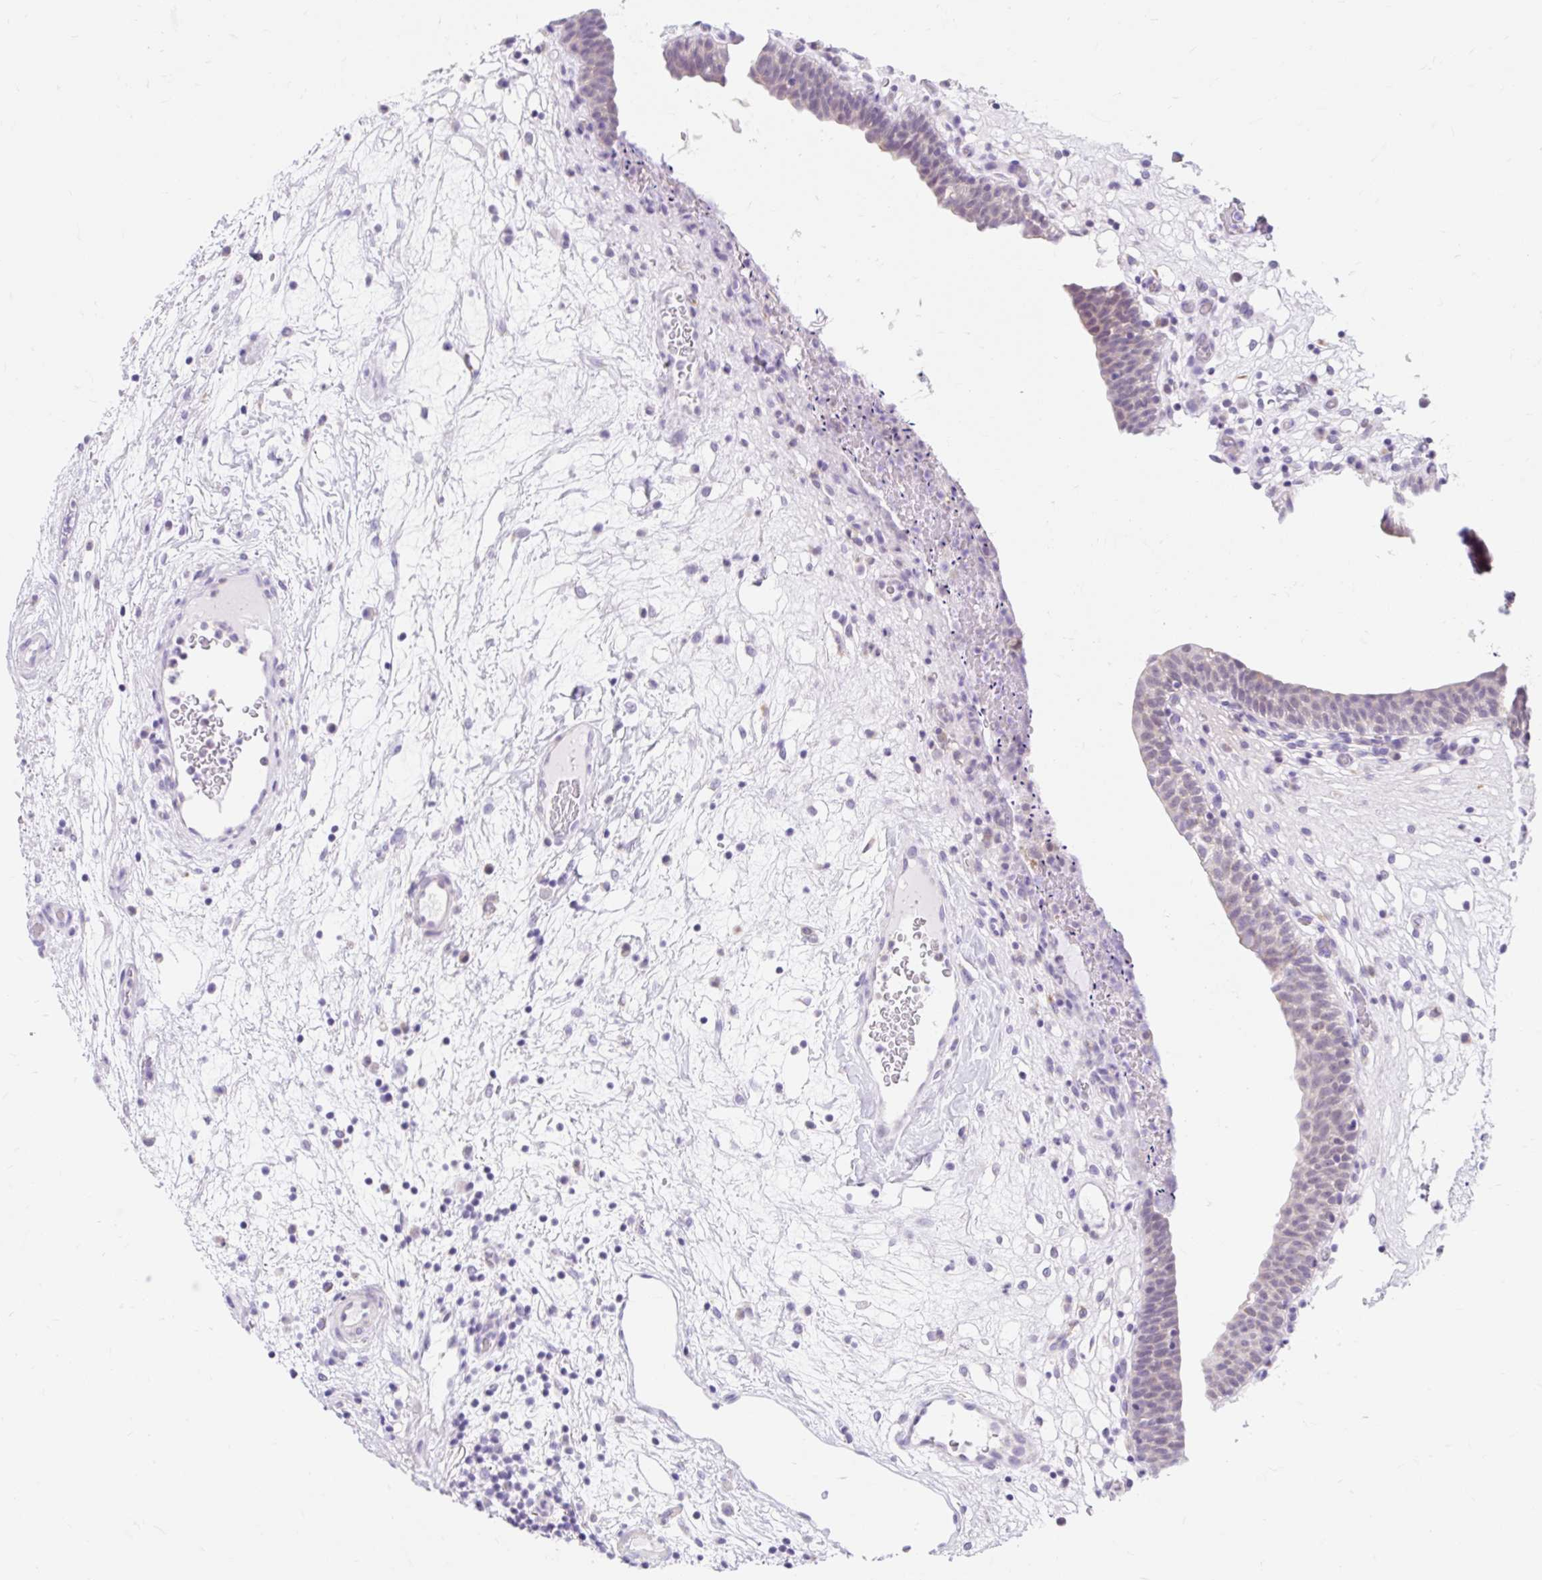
{"staining": {"intensity": "negative", "quantity": "none", "location": "none"}, "tissue": "urinary bladder", "cell_type": "Urothelial cells", "image_type": "normal", "snomed": [{"axis": "morphology", "description": "Normal tissue, NOS"}, {"axis": "topography", "description": "Urinary bladder"}], "caption": "An IHC image of unremarkable urinary bladder is shown. There is no staining in urothelial cells of urinary bladder.", "gene": "ITPK1", "patient": {"sex": "male", "age": 71}}